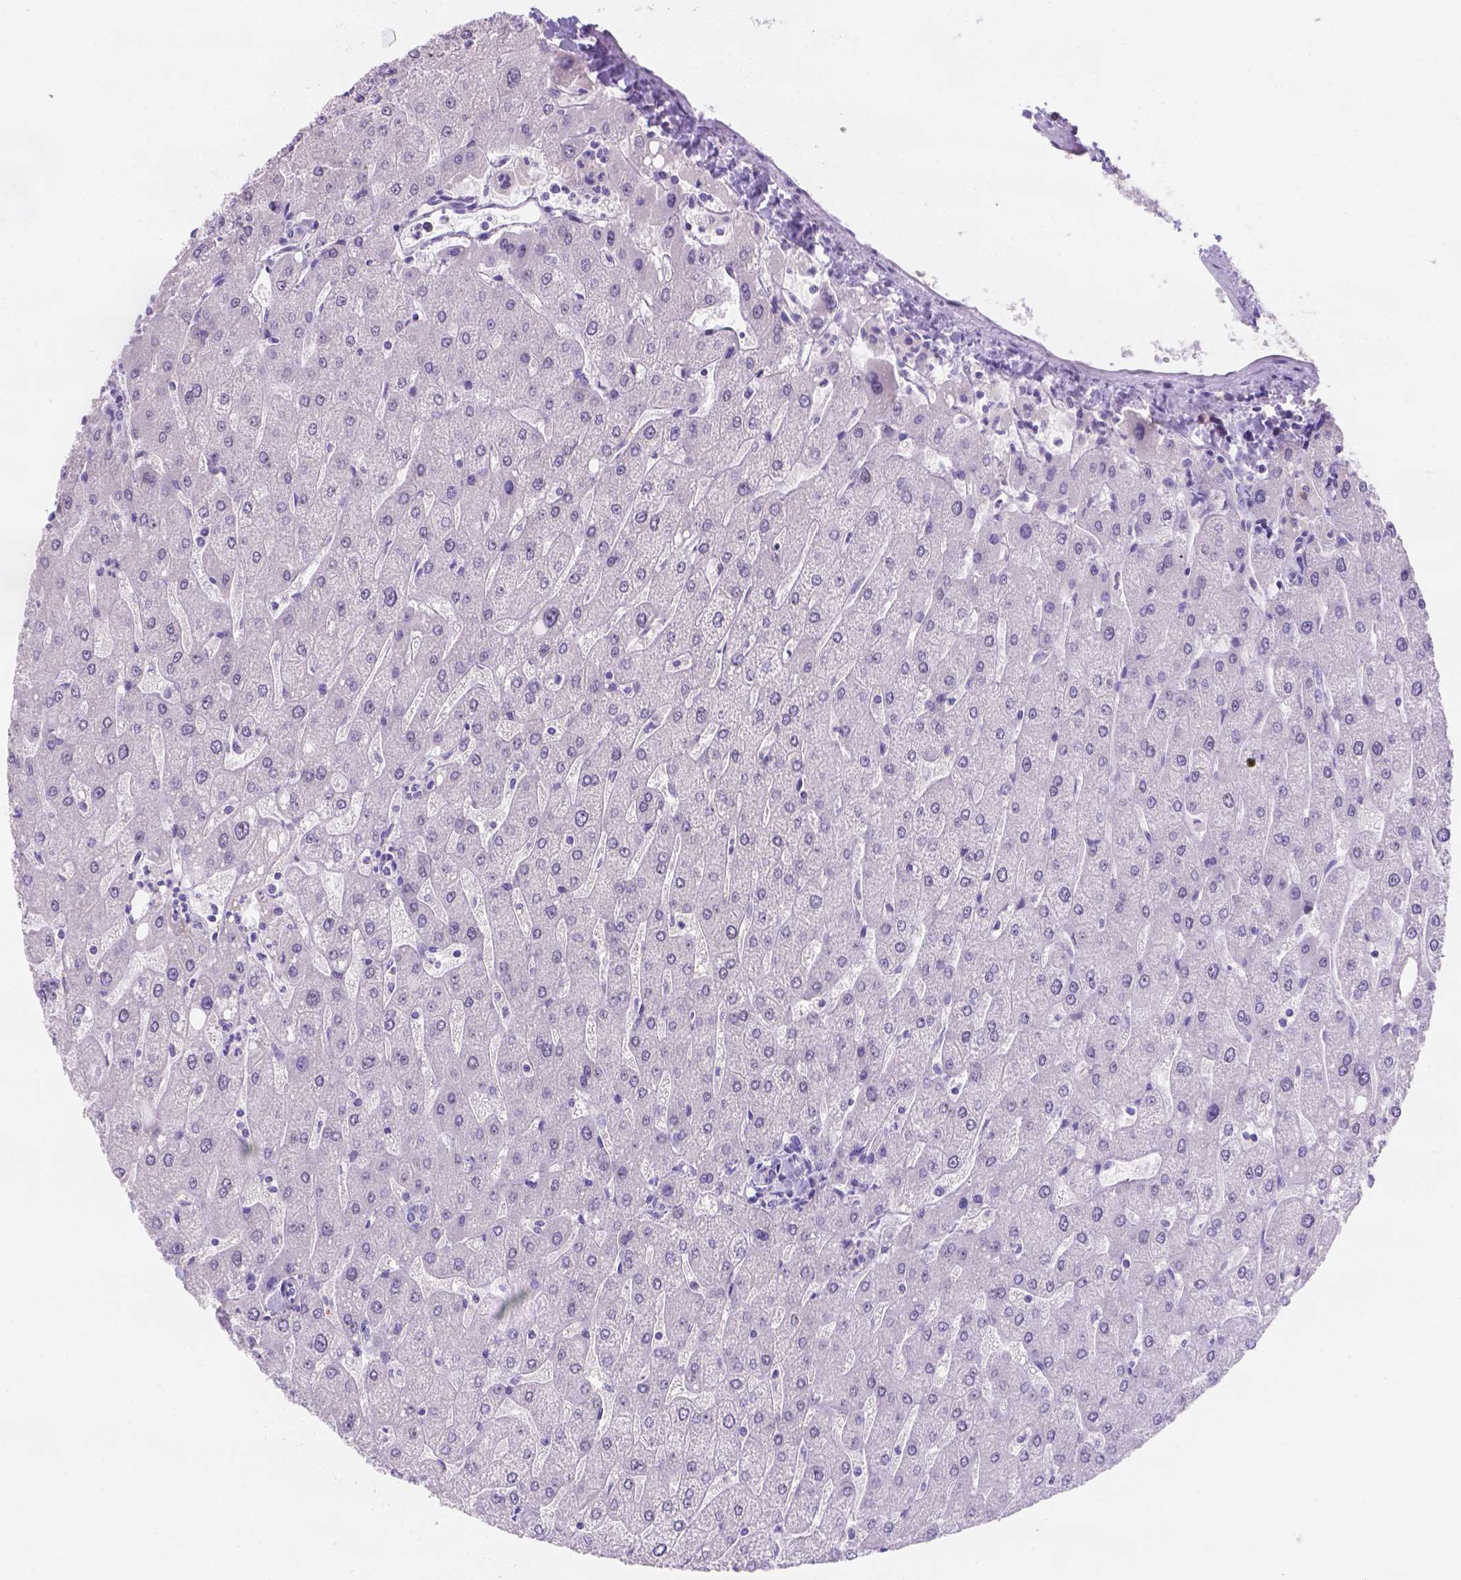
{"staining": {"intensity": "negative", "quantity": "none", "location": "none"}, "tissue": "liver", "cell_type": "Cholangiocytes", "image_type": "normal", "snomed": [{"axis": "morphology", "description": "Normal tissue, NOS"}, {"axis": "topography", "description": "Liver"}], "caption": "Human liver stained for a protein using immunohistochemistry demonstrates no staining in cholangiocytes.", "gene": "CD96", "patient": {"sex": "male", "age": 67}}